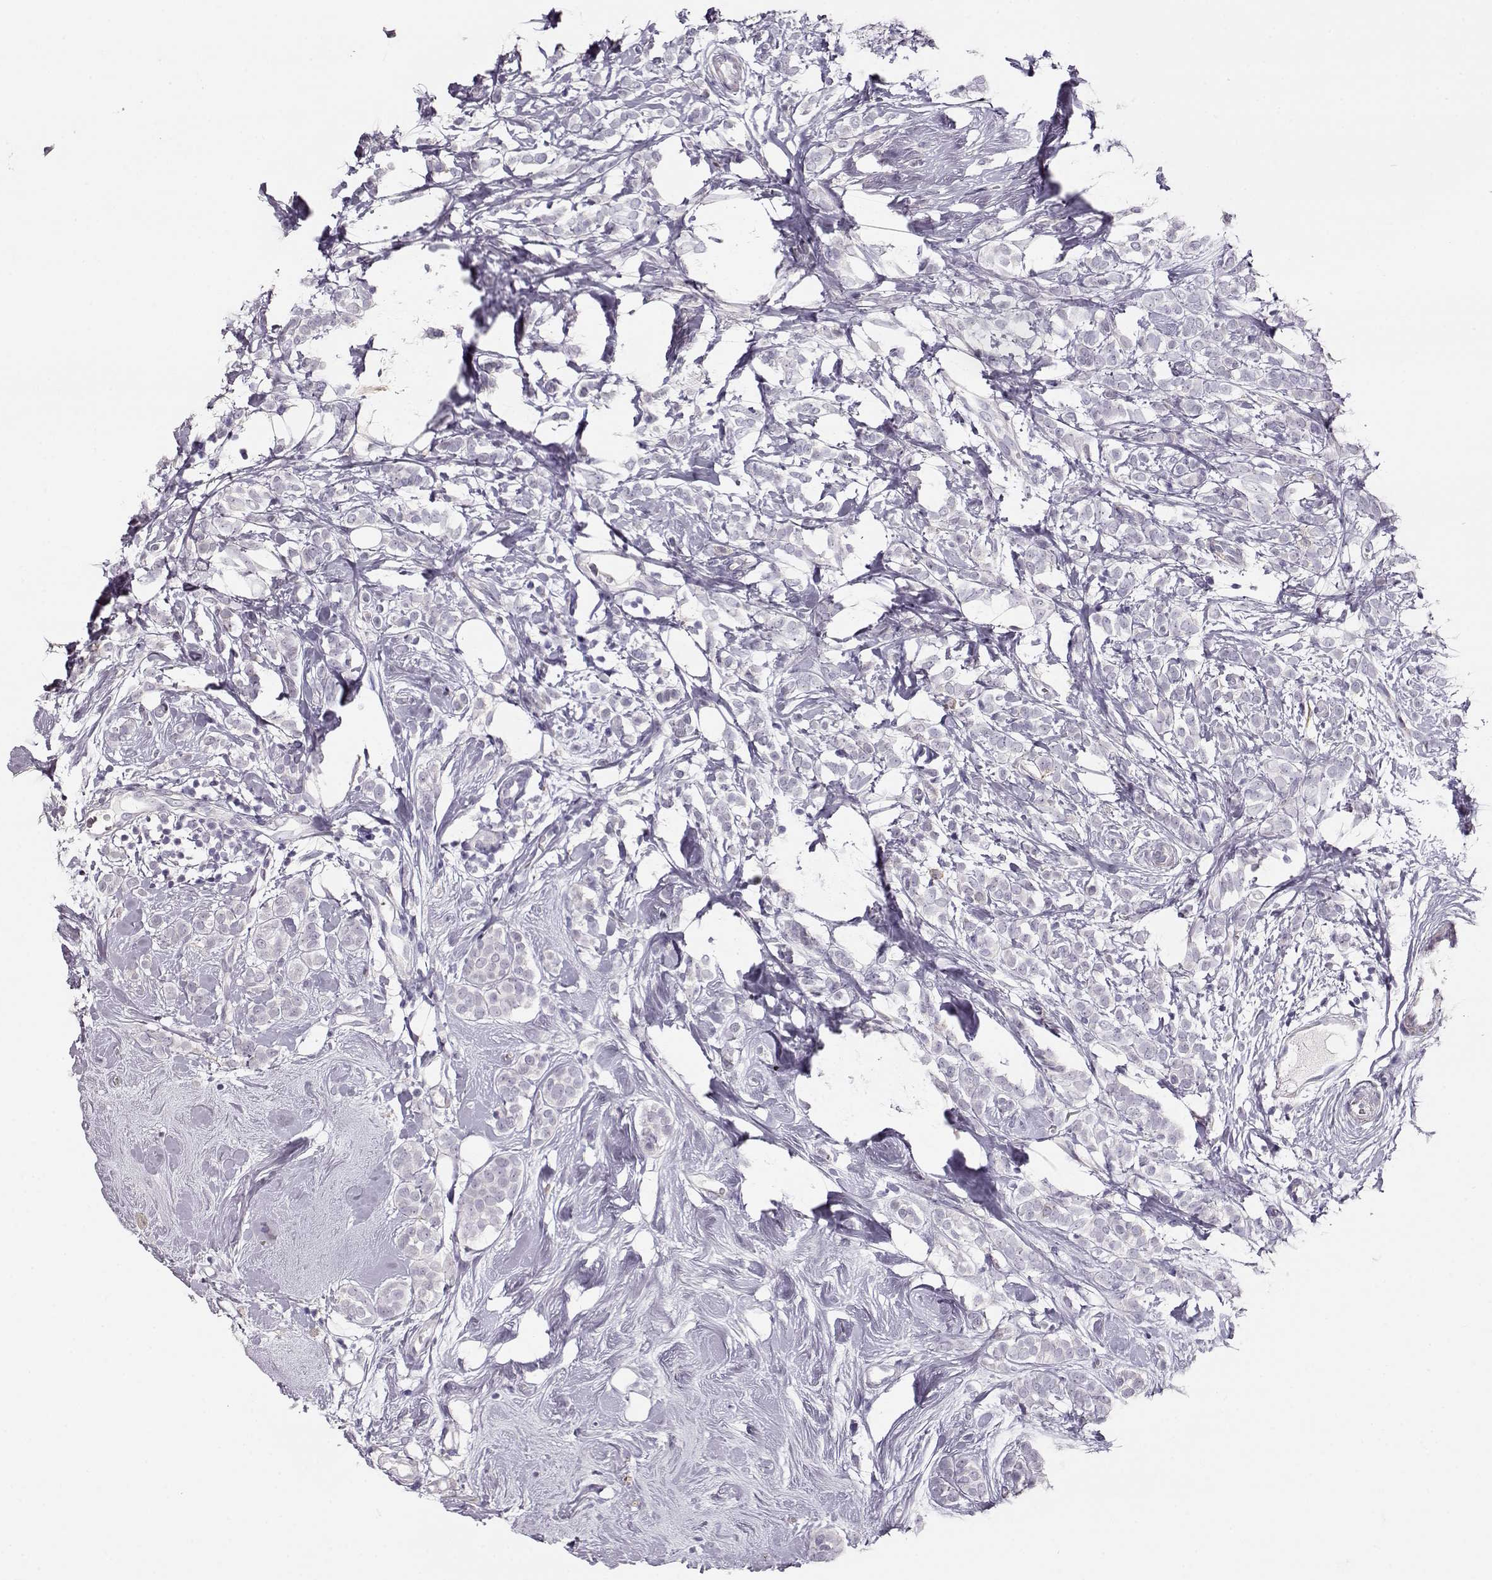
{"staining": {"intensity": "negative", "quantity": "none", "location": "none"}, "tissue": "breast cancer", "cell_type": "Tumor cells", "image_type": "cancer", "snomed": [{"axis": "morphology", "description": "Lobular carcinoma"}, {"axis": "topography", "description": "Breast"}], "caption": "Immunohistochemical staining of human breast cancer (lobular carcinoma) reveals no significant staining in tumor cells. Brightfield microscopy of immunohistochemistry stained with DAB (brown) and hematoxylin (blue), captured at high magnification.", "gene": "RBM44", "patient": {"sex": "female", "age": 49}}